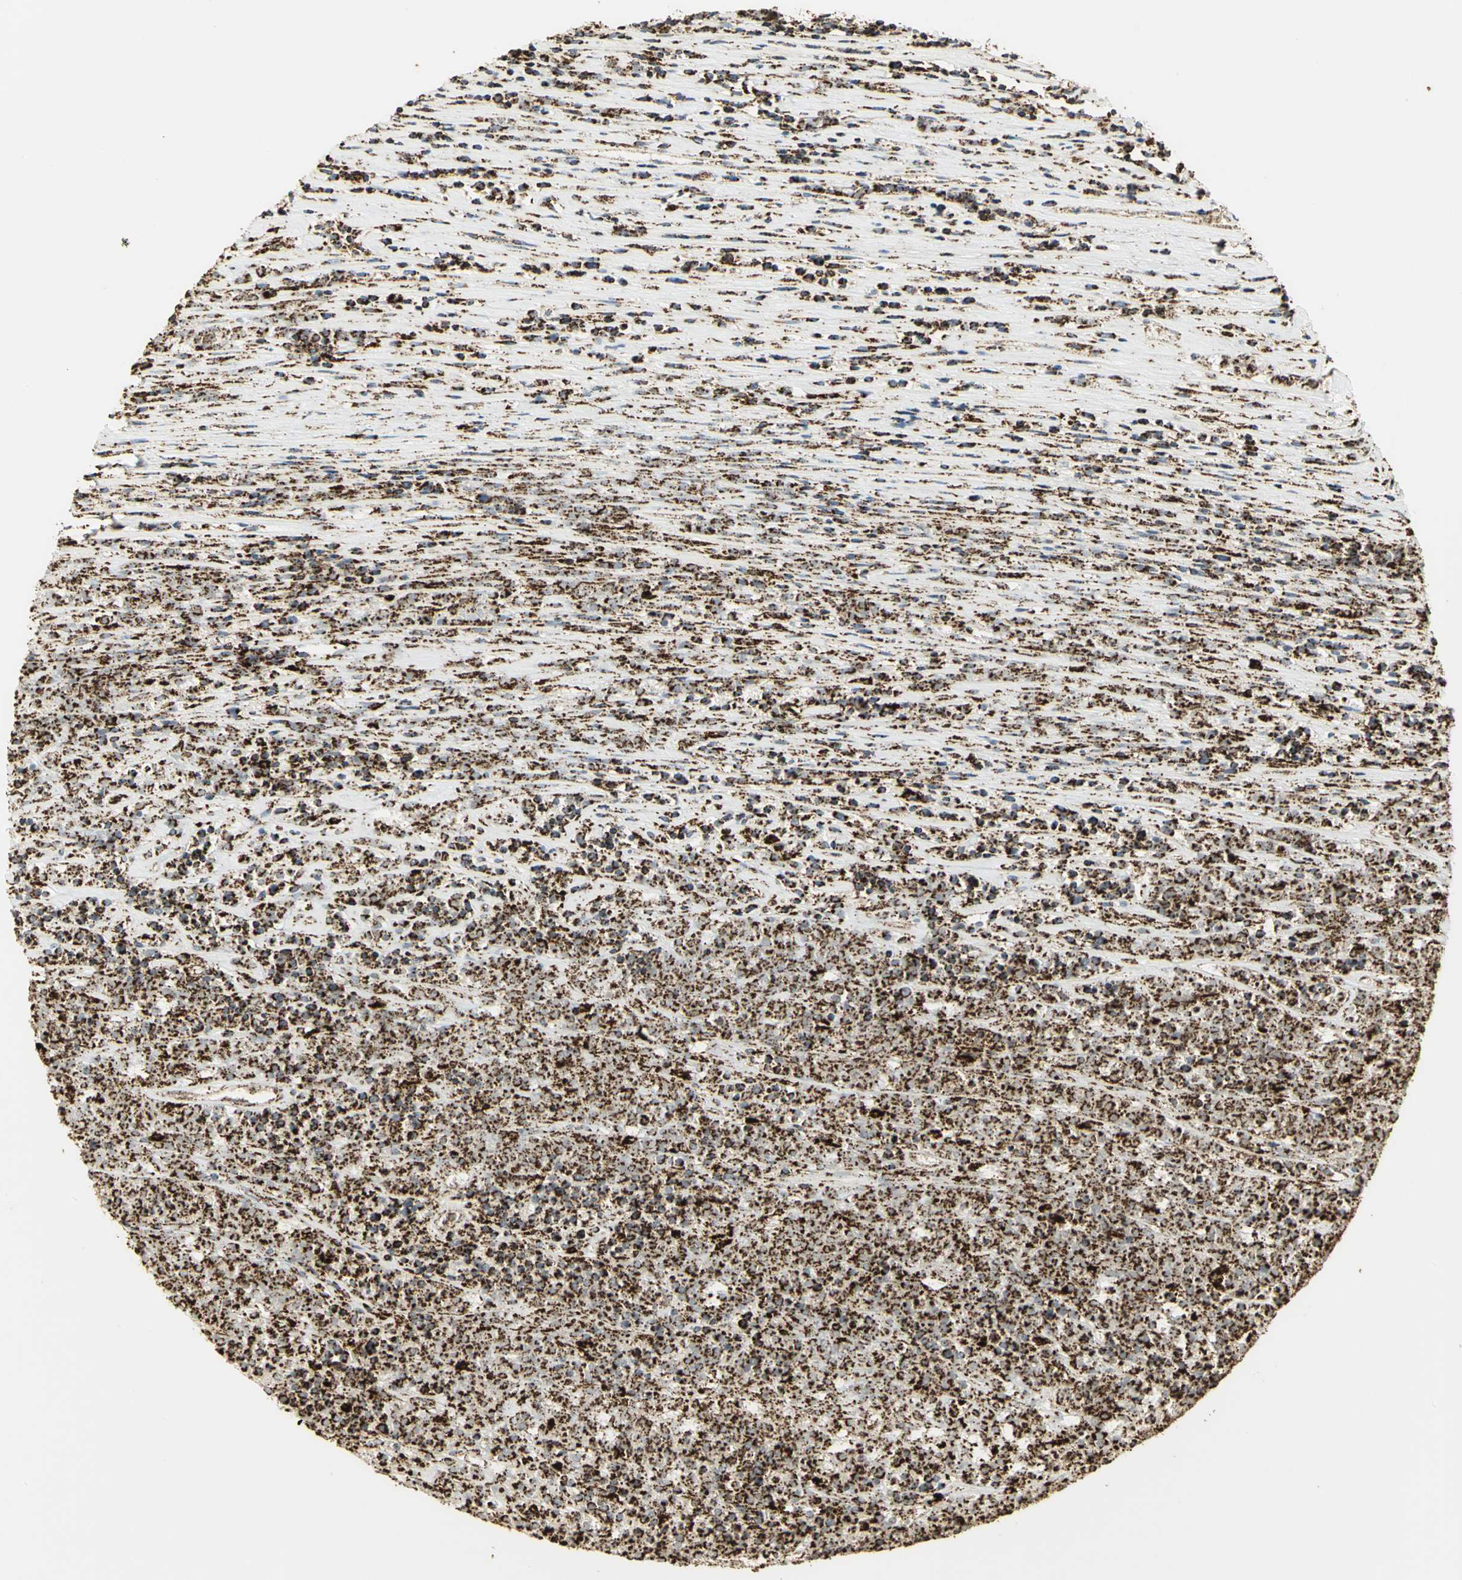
{"staining": {"intensity": "strong", "quantity": ">75%", "location": "cytoplasmic/membranous"}, "tissue": "lymphoma", "cell_type": "Tumor cells", "image_type": "cancer", "snomed": [{"axis": "morphology", "description": "Malignant lymphoma, non-Hodgkin's type, High grade"}, {"axis": "topography", "description": "Lymph node"}], "caption": "Protein expression analysis of human lymphoma reveals strong cytoplasmic/membranous positivity in about >75% of tumor cells. (brown staining indicates protein expression, while blue staining denotes nuclei).", "gene": "VDAC1", "patient": {"sex": "female", "age": 73}}